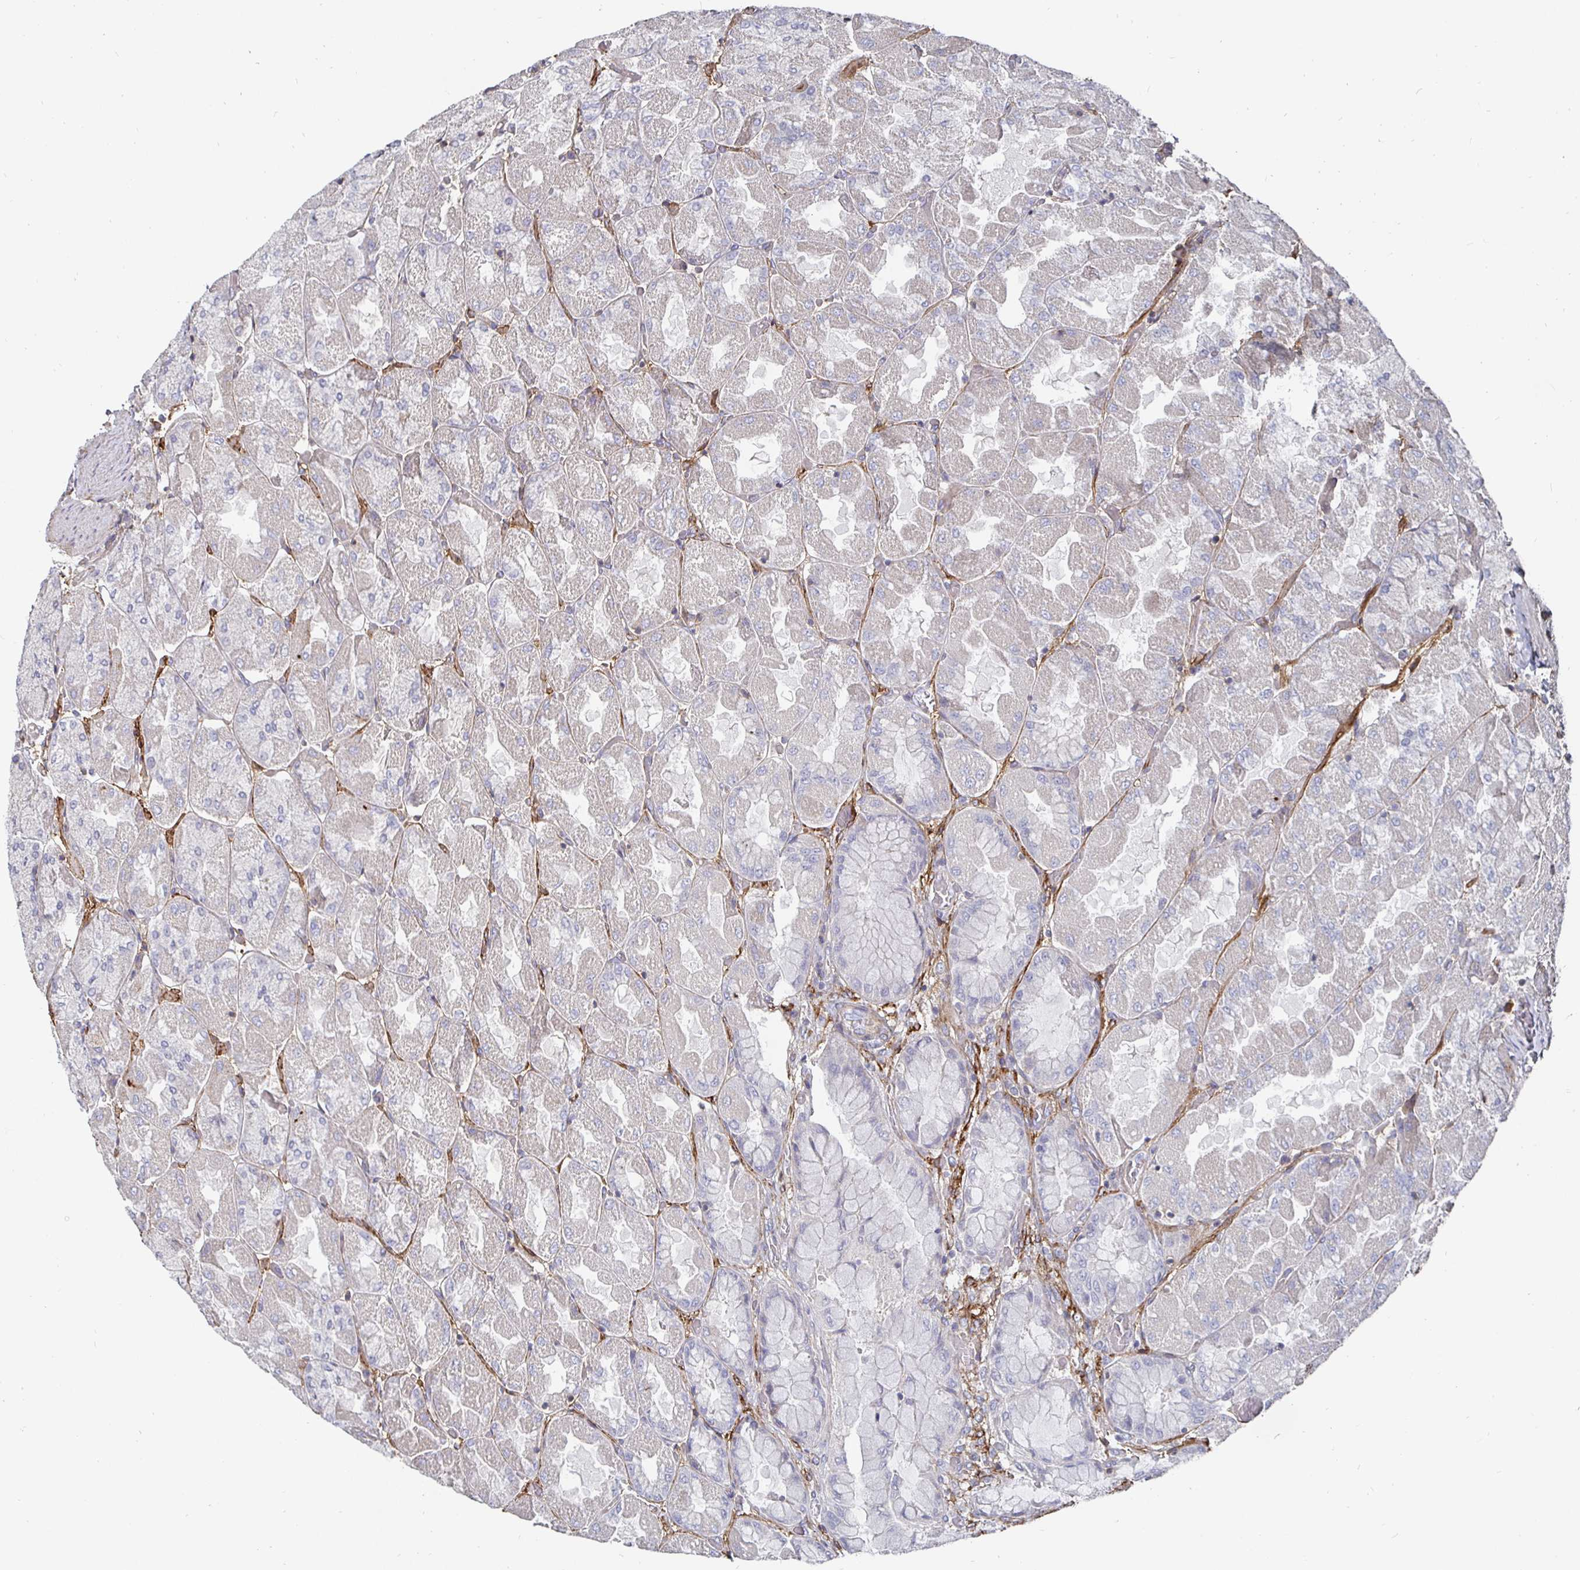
{"staining": {"intensity": "weak", "quantity": "<25%", "location": "cytoplasmic/membranous"}, "tissue": "stomach", "cell_type": "Glandular cells", "image_type": "normal", "snomed": [{"axis": "morphology", "description": "Normal tissue, NOS"}, {"axis": "topography", "description": "Stomach"}], "caption": "Protein analysis of benign stomach shows no significant staining in glandular cells. (Immunohistochemistry, brightfield microscopy, high magnification).", "gene": "GJA4", "patient": {"sex": "female", "age": 61}}